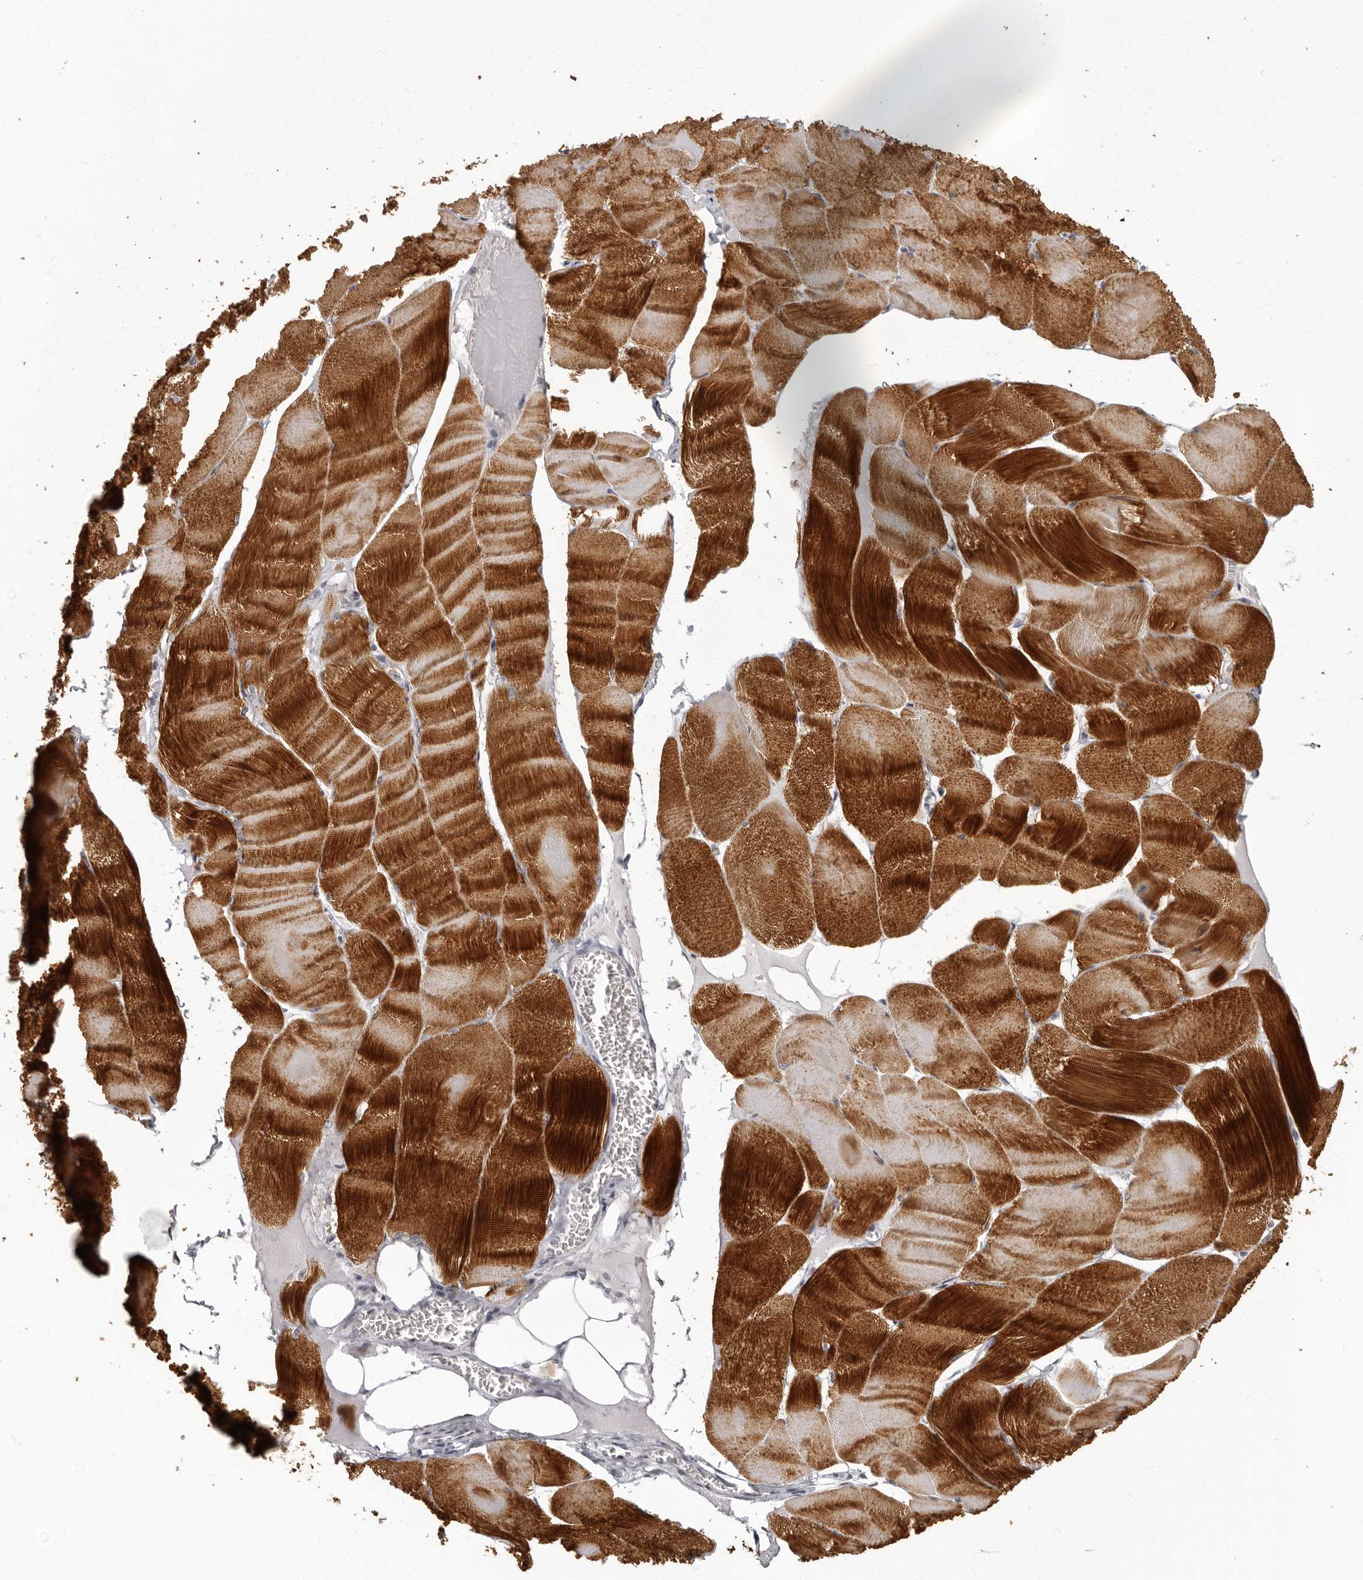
{"staining": {"intensity": "strong", "quantity": ">75%", "location": "cytoplasmic/membranous"}, "tissue": "skeletal muscle", "cell_type": "Myocytes", "image_type": "normal", "snomed": [{"axis": "morphology", "description": "Normal tissue, NOS"}, {"axis": "morphology", "description": "Basal cell carcinoma"}, {"axis": "topography", "description": "Skeletal muscle"}], "caption": "This is an image of immunohistochemistry staining of unremarkable skeletal muscle, which shows strong staining in the cytoplasmic/membranous of myocytes.", "gene": "C8orf74", "patient": {"sex": "female", "age": 64}}